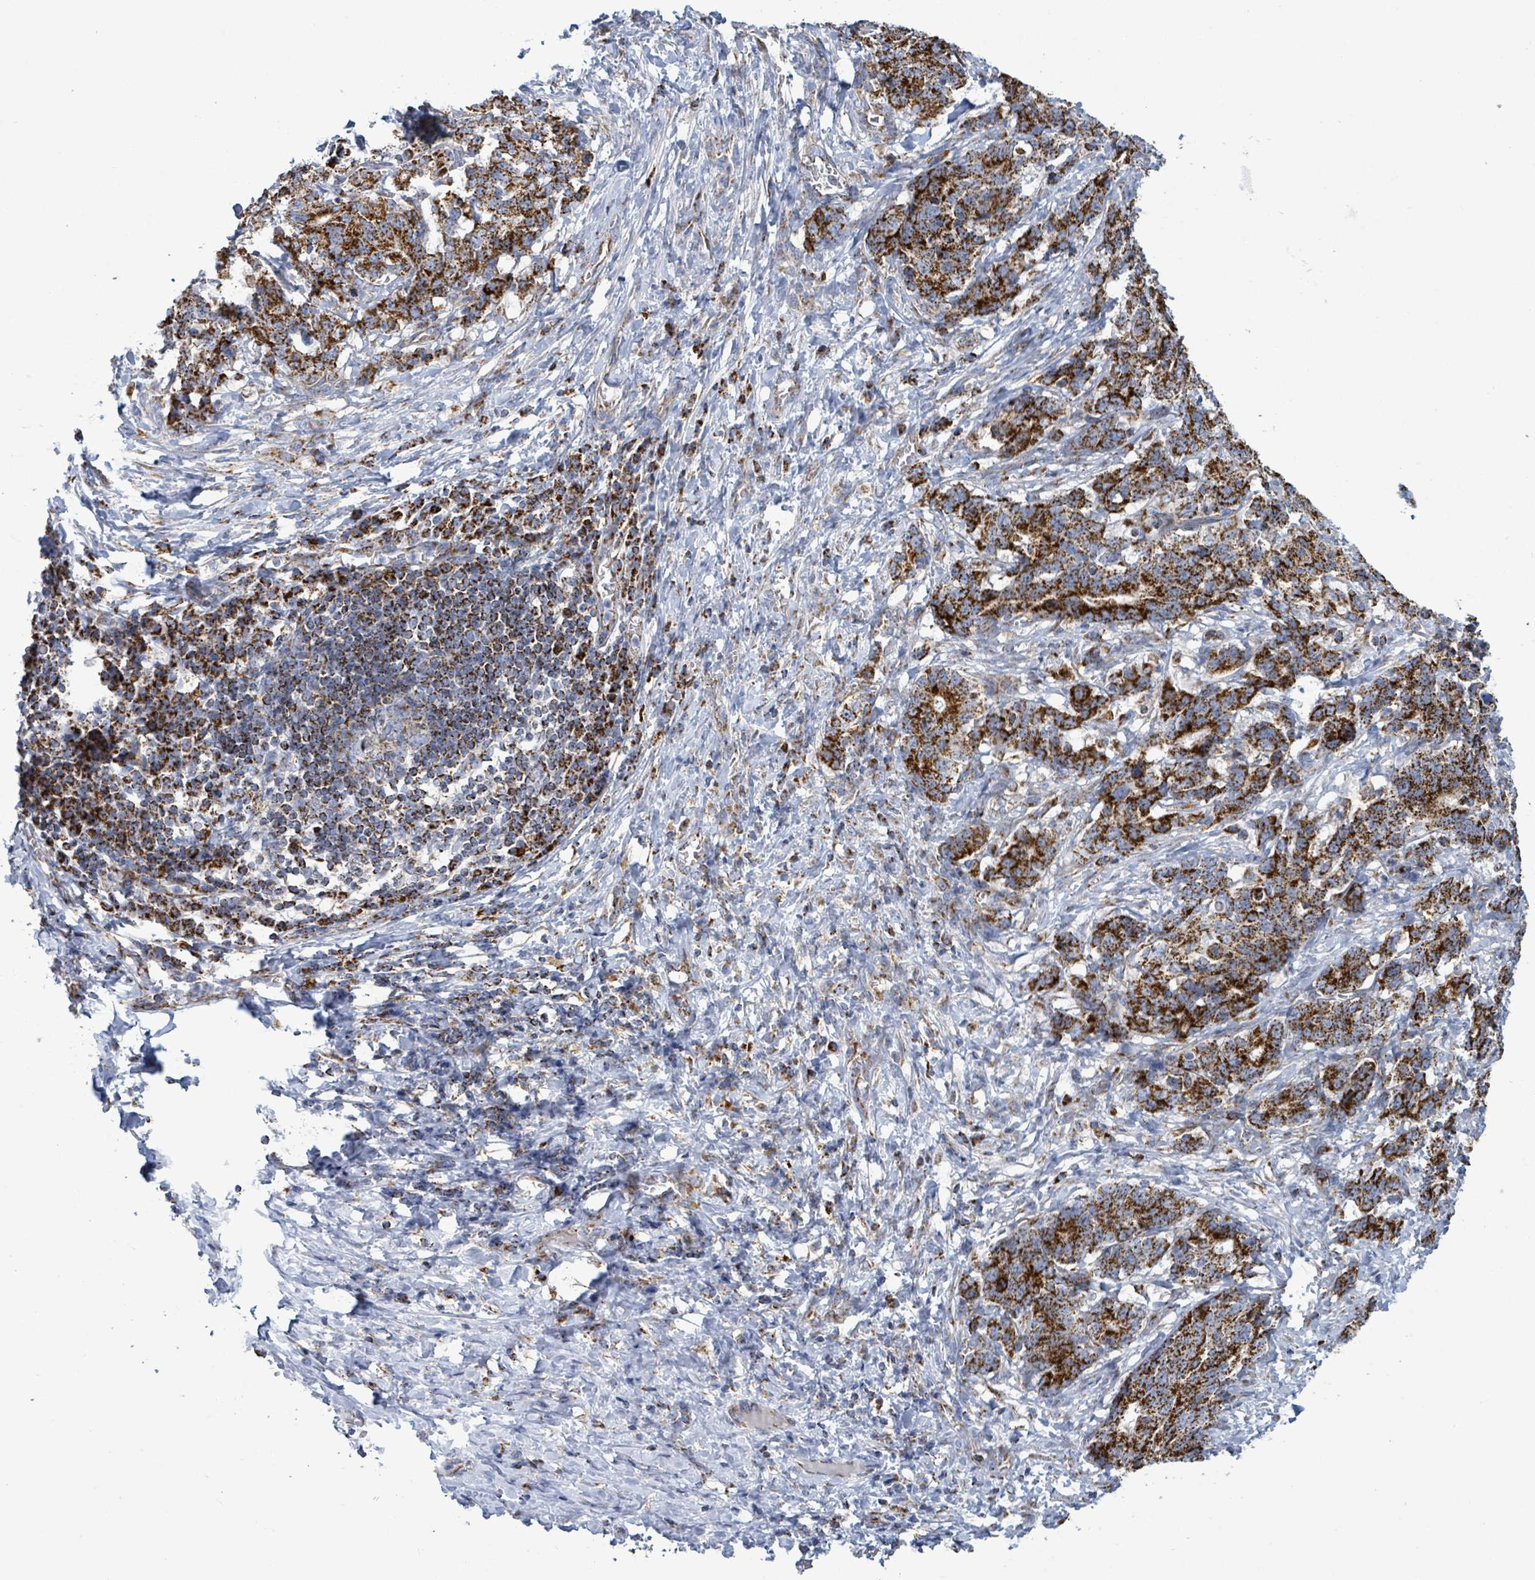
{"staining": {"intensity": "strong", "quantity": ">75%", "location": "cytoplasmic/membranous"}, "tissue": "stomach cancer", "cell_type": "Tumor cells", "image_type": "cancer", "snomed": [{"axis": "morphology", "description": "Normal tissue, NOS"}, {"axis": "morphology", "description": "Adenocarcinoma, NOS"}, {"axis": "topography", "description": "Stomach"}], "caption": "A brown stain highlights strong cytoplasmic/membranous expression of a protein in human stomach cancer tumor cells.", "gene": "SUCLG2", "patient": {"sex": "female", "age": 64}}